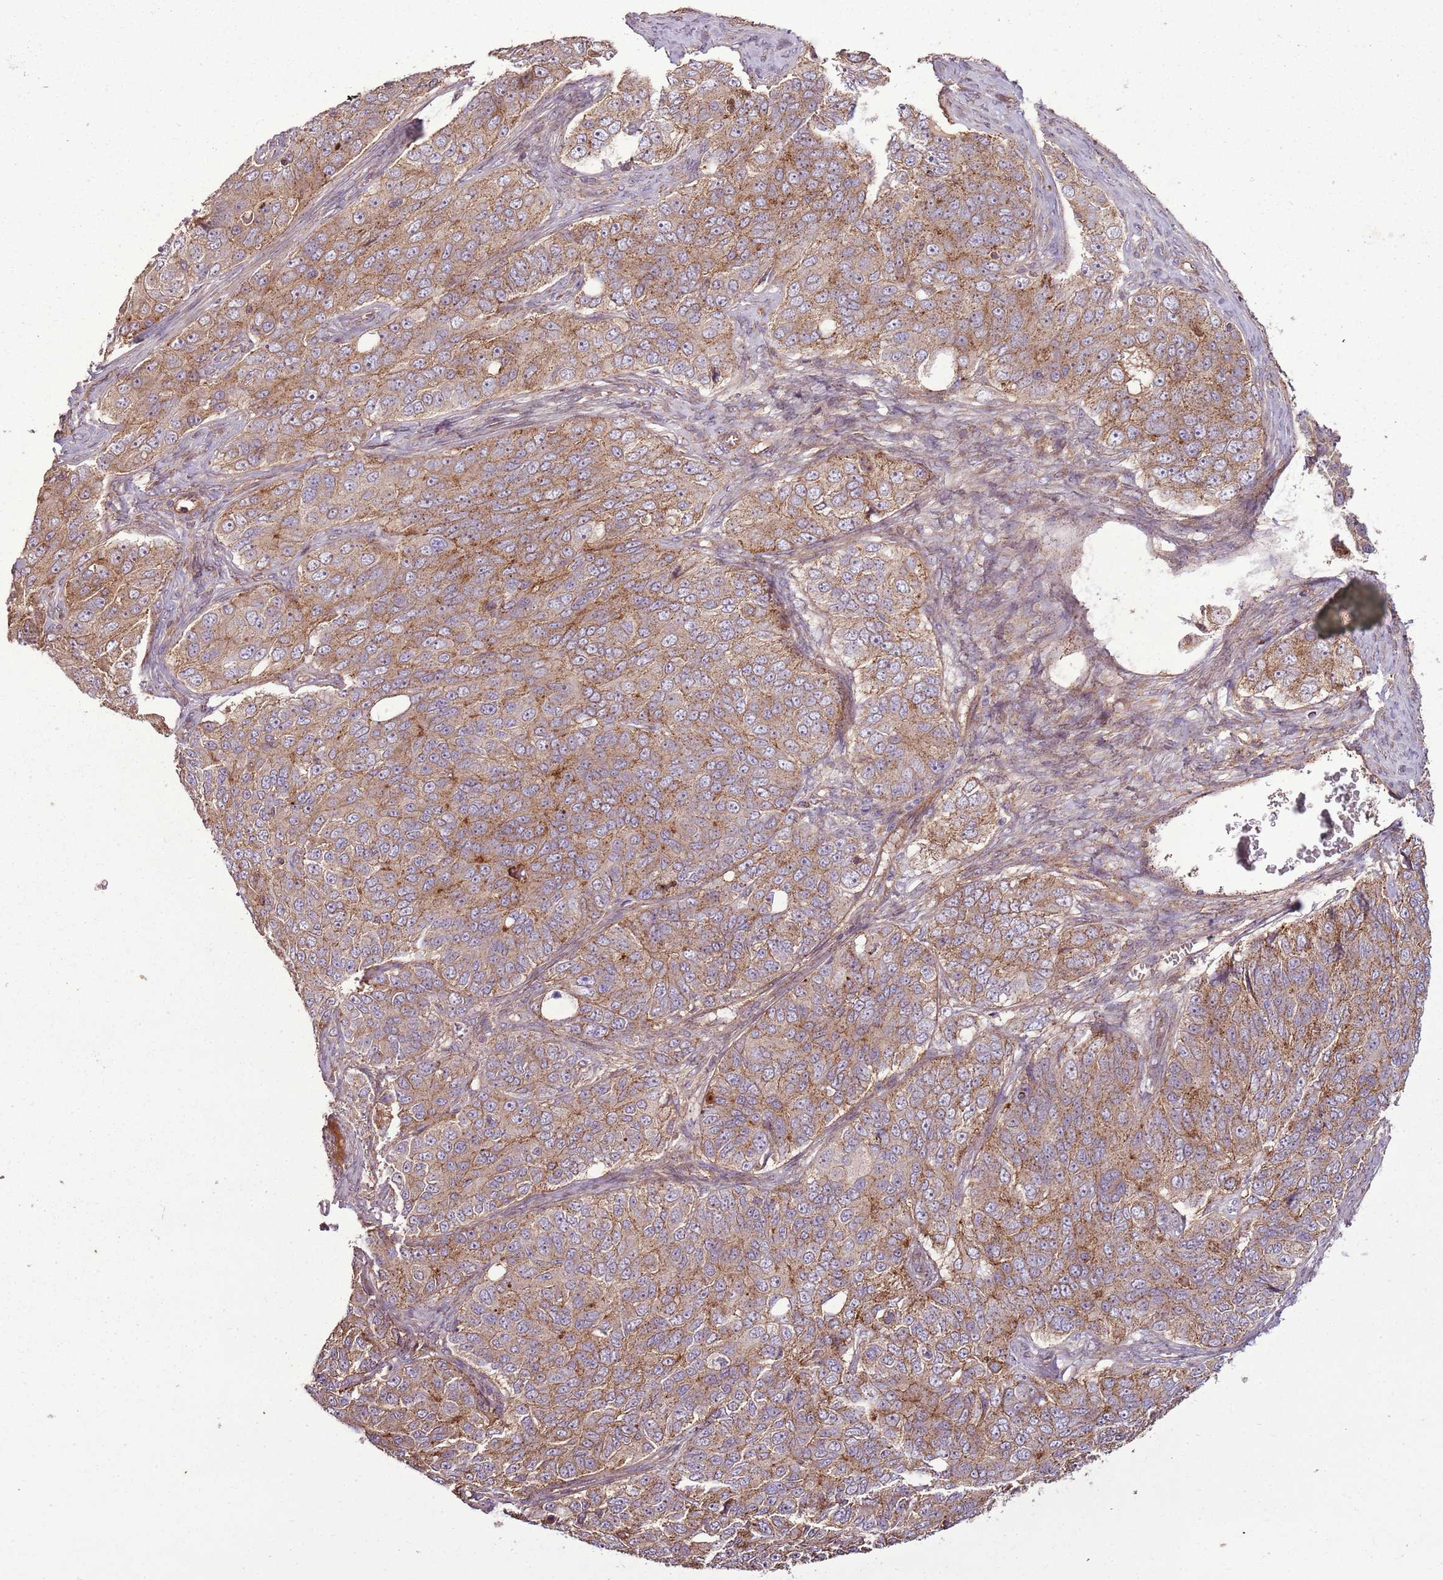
{"staining": {"intensity": "moderate", "quantity": ">75%", "location": "cytoplasmic/membranous"}, "tissue": "ovarian cancer", "cell_type": "Tumor cells", "image_type": "cancer", "snomed": [{"axis": "morphology", "description": "Carcinoma, endometroid"}, {"axis": "topography", "description": "Ovary"}], "caption": "IHC image of neoplastic tissue: ovarian cancer stained using immunohistochemistry demonstrates medium levels of moderate protein expression localized specifically in the cytoplasmic/membranous of tumor cells, appearing as a cytoplasmic/membranous brown color.", "gene": "ANKRD24", "patient": {"sex": "female", "age": 51}}